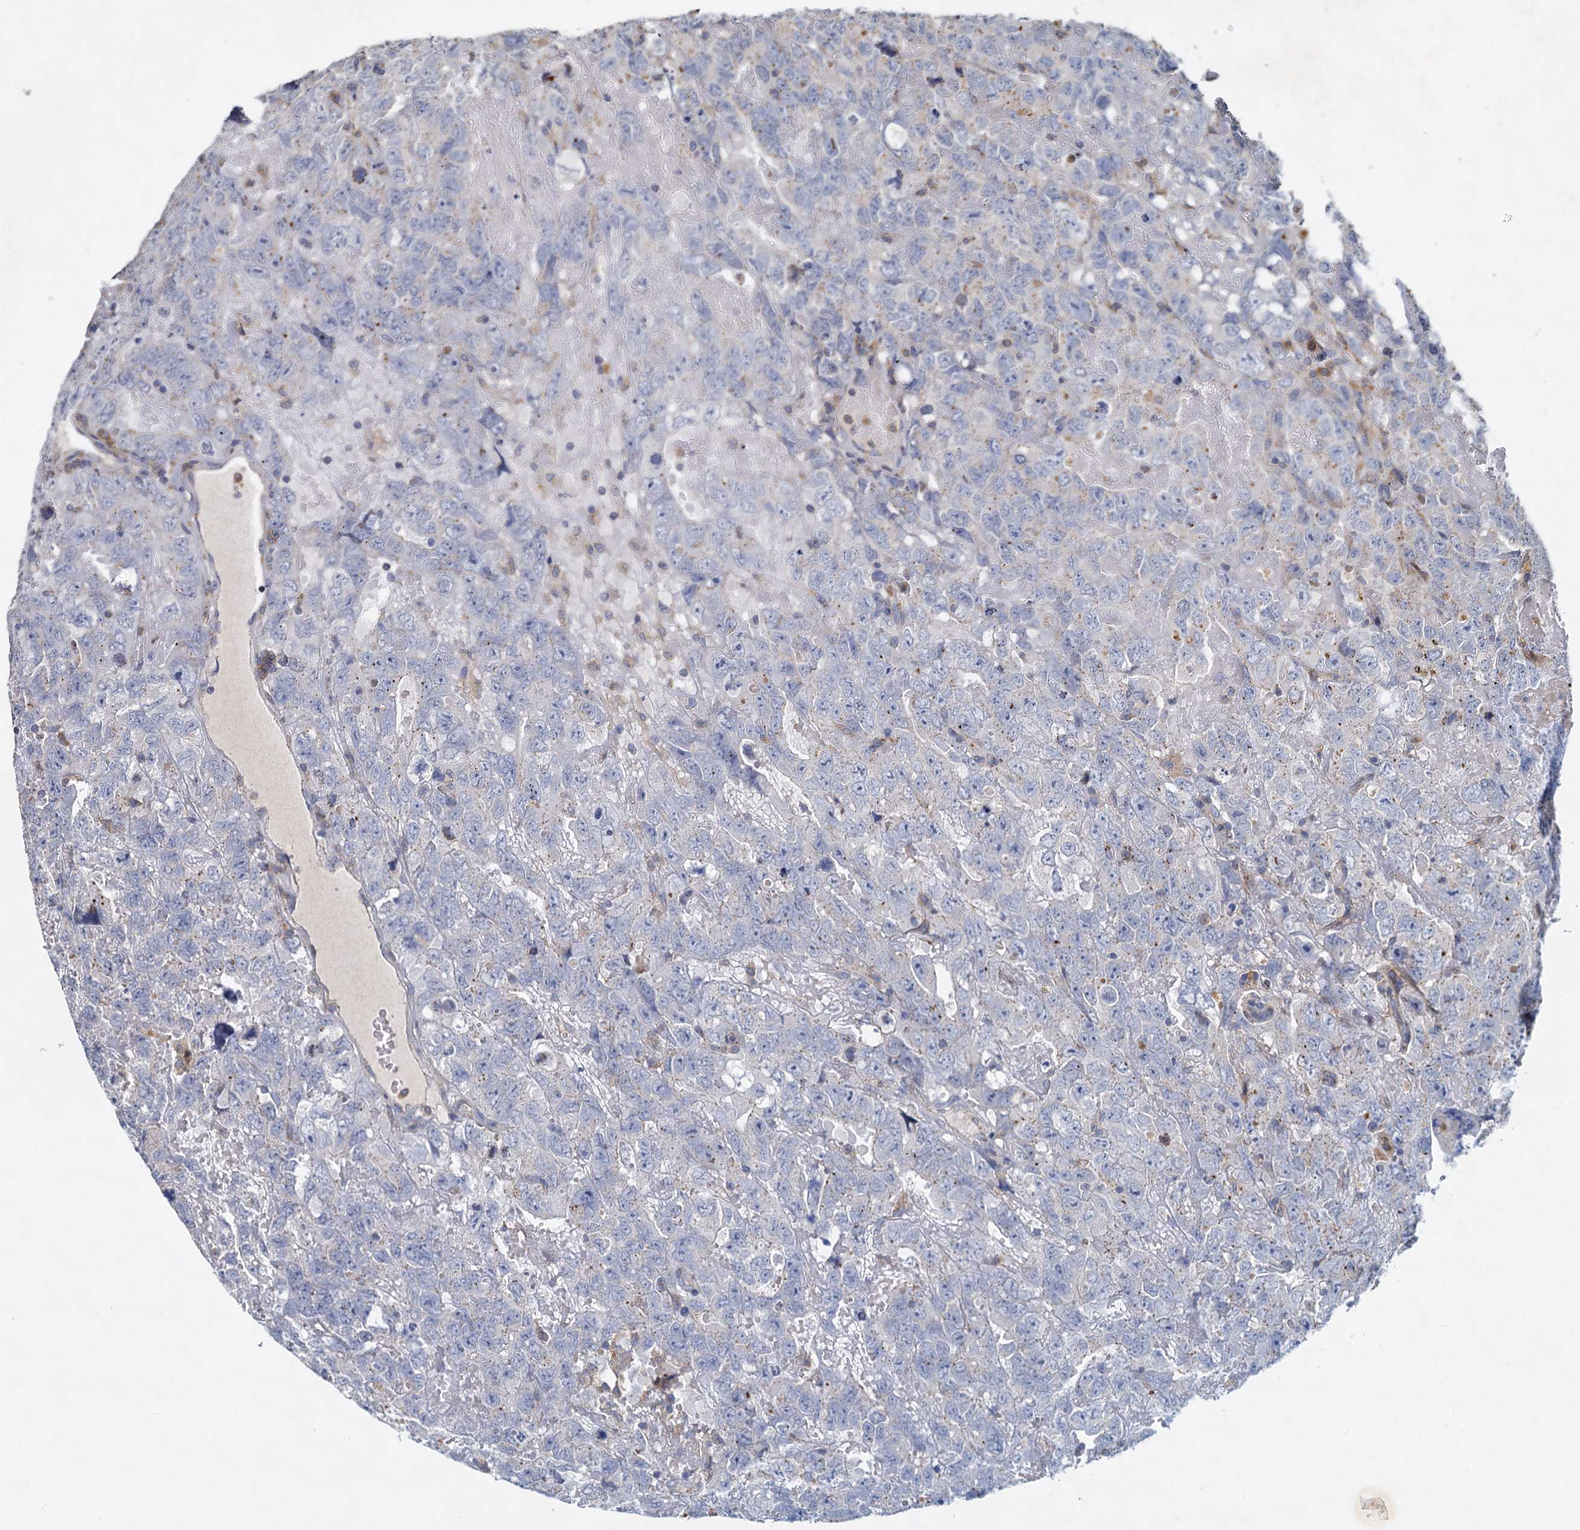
{"staining": {"intensity": "negative", "quantity": "none", "location": "none"}, "tissue": "testis cancer", "cell_type": "Tumor cells", "image_type": "cancer", "snomed": [{"axis": "morphology", "description": "Carcinoma, Embryonal, NOS"}, {"axis": "topography", "description": "Testis"}], "caption": "Immunohistochemical staining of testis cancer shows no significant expression in tumor cells.", "gene": "TOLLIP", "patient": {"sex": "male", "age": 45}}